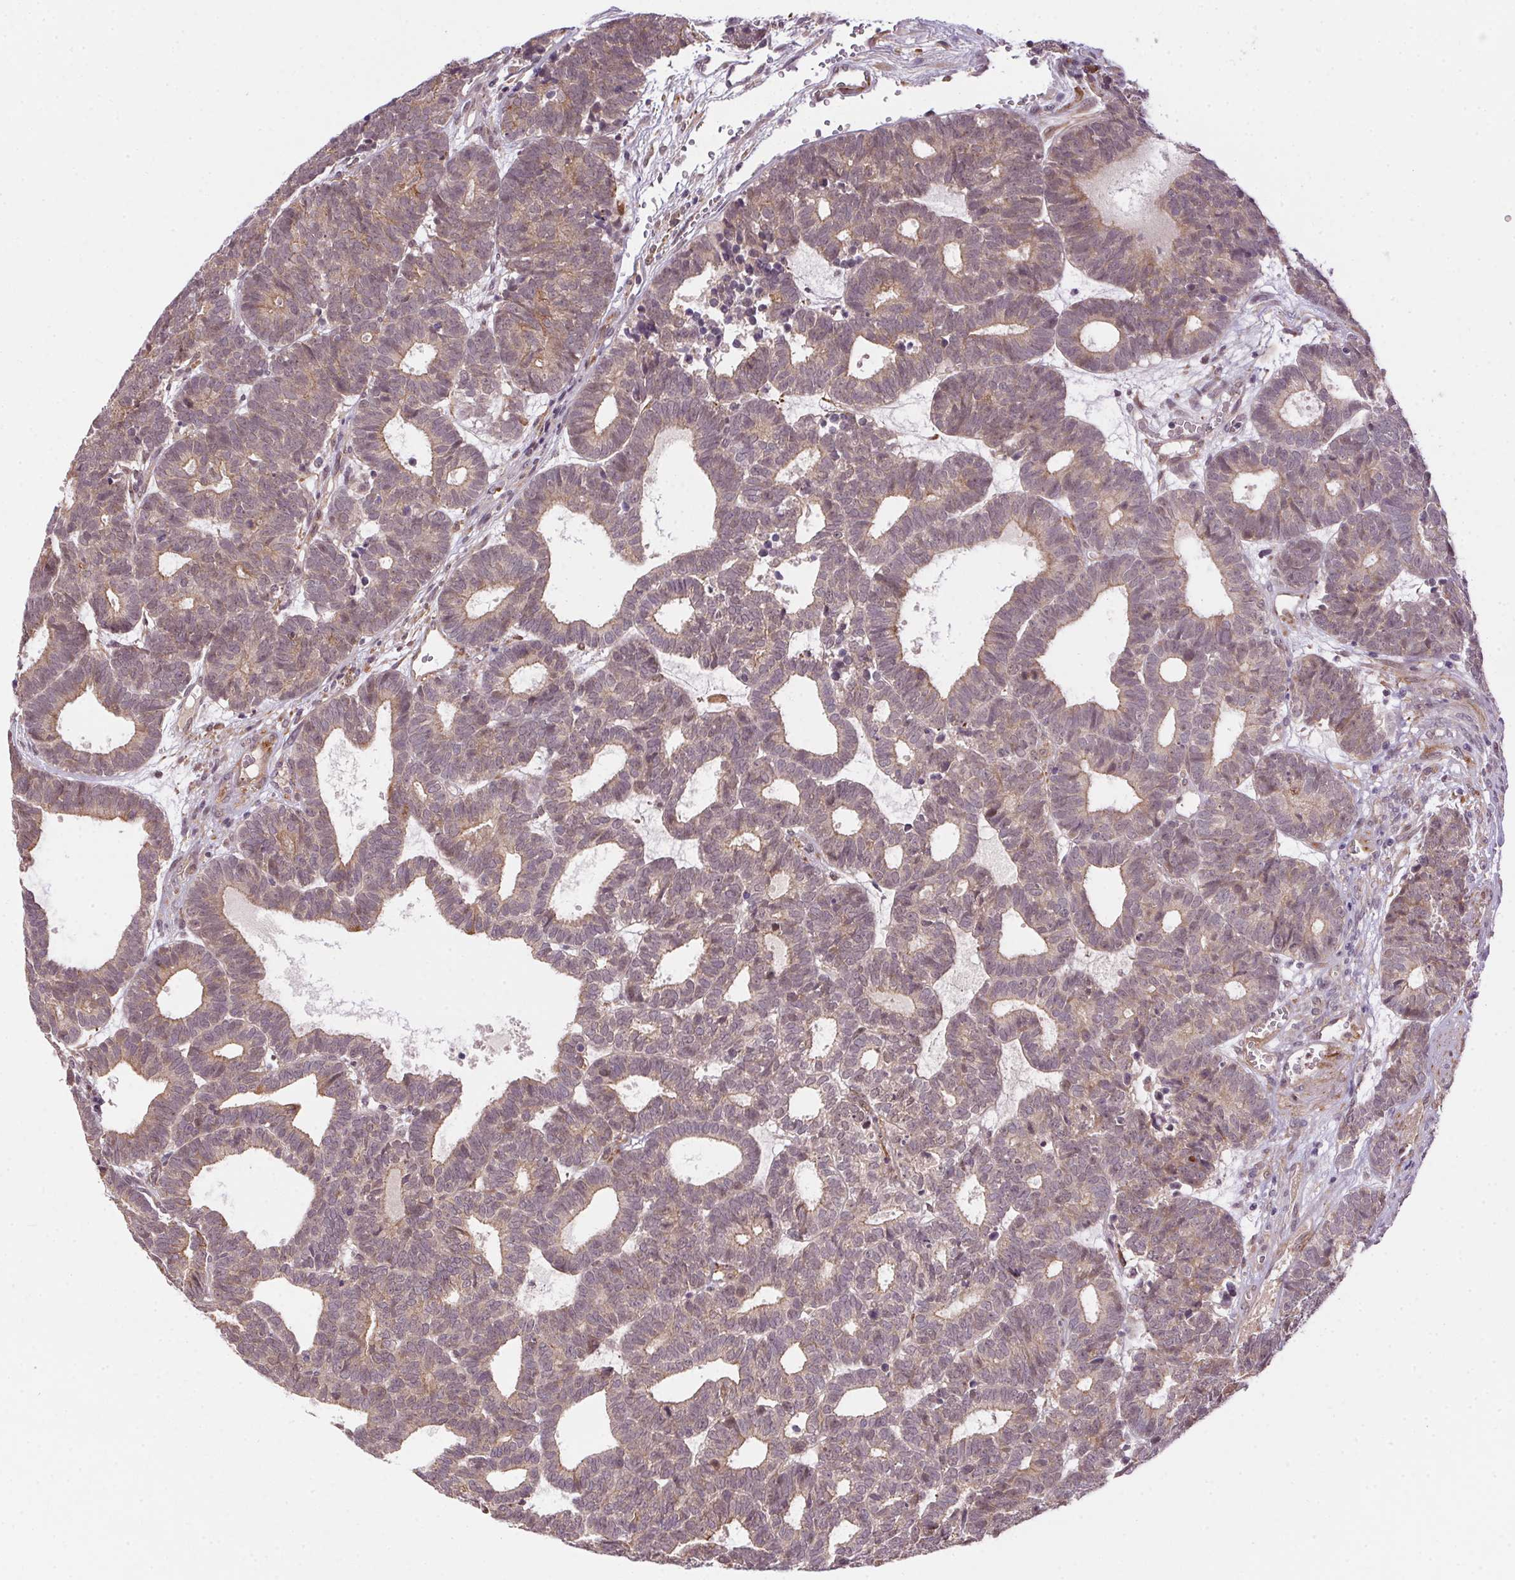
{"staining": {"intensity": "weak", "quantity": "<25%", "location": "cytoplasmic/membranous"}, "tissue": "head and neck cancer", "cell_type": "Tumor cells", "image_type": "cancer", "snomed": [{"axis": "morphology", "description": "Adenocarcinoma, NOS"}, {"axis": "topography", "description": "Head-Neck"}], "caption": "A high-resolution image shows immunohistochemistry (IHC) staining of head and neck cancer, which reveals no significant positivity in tumor cells. (Immunohistochemistry, brightfield microscopy, high magnification).", "gene": "CFAP92", "patient": {"sex": "female", "age": 81}}